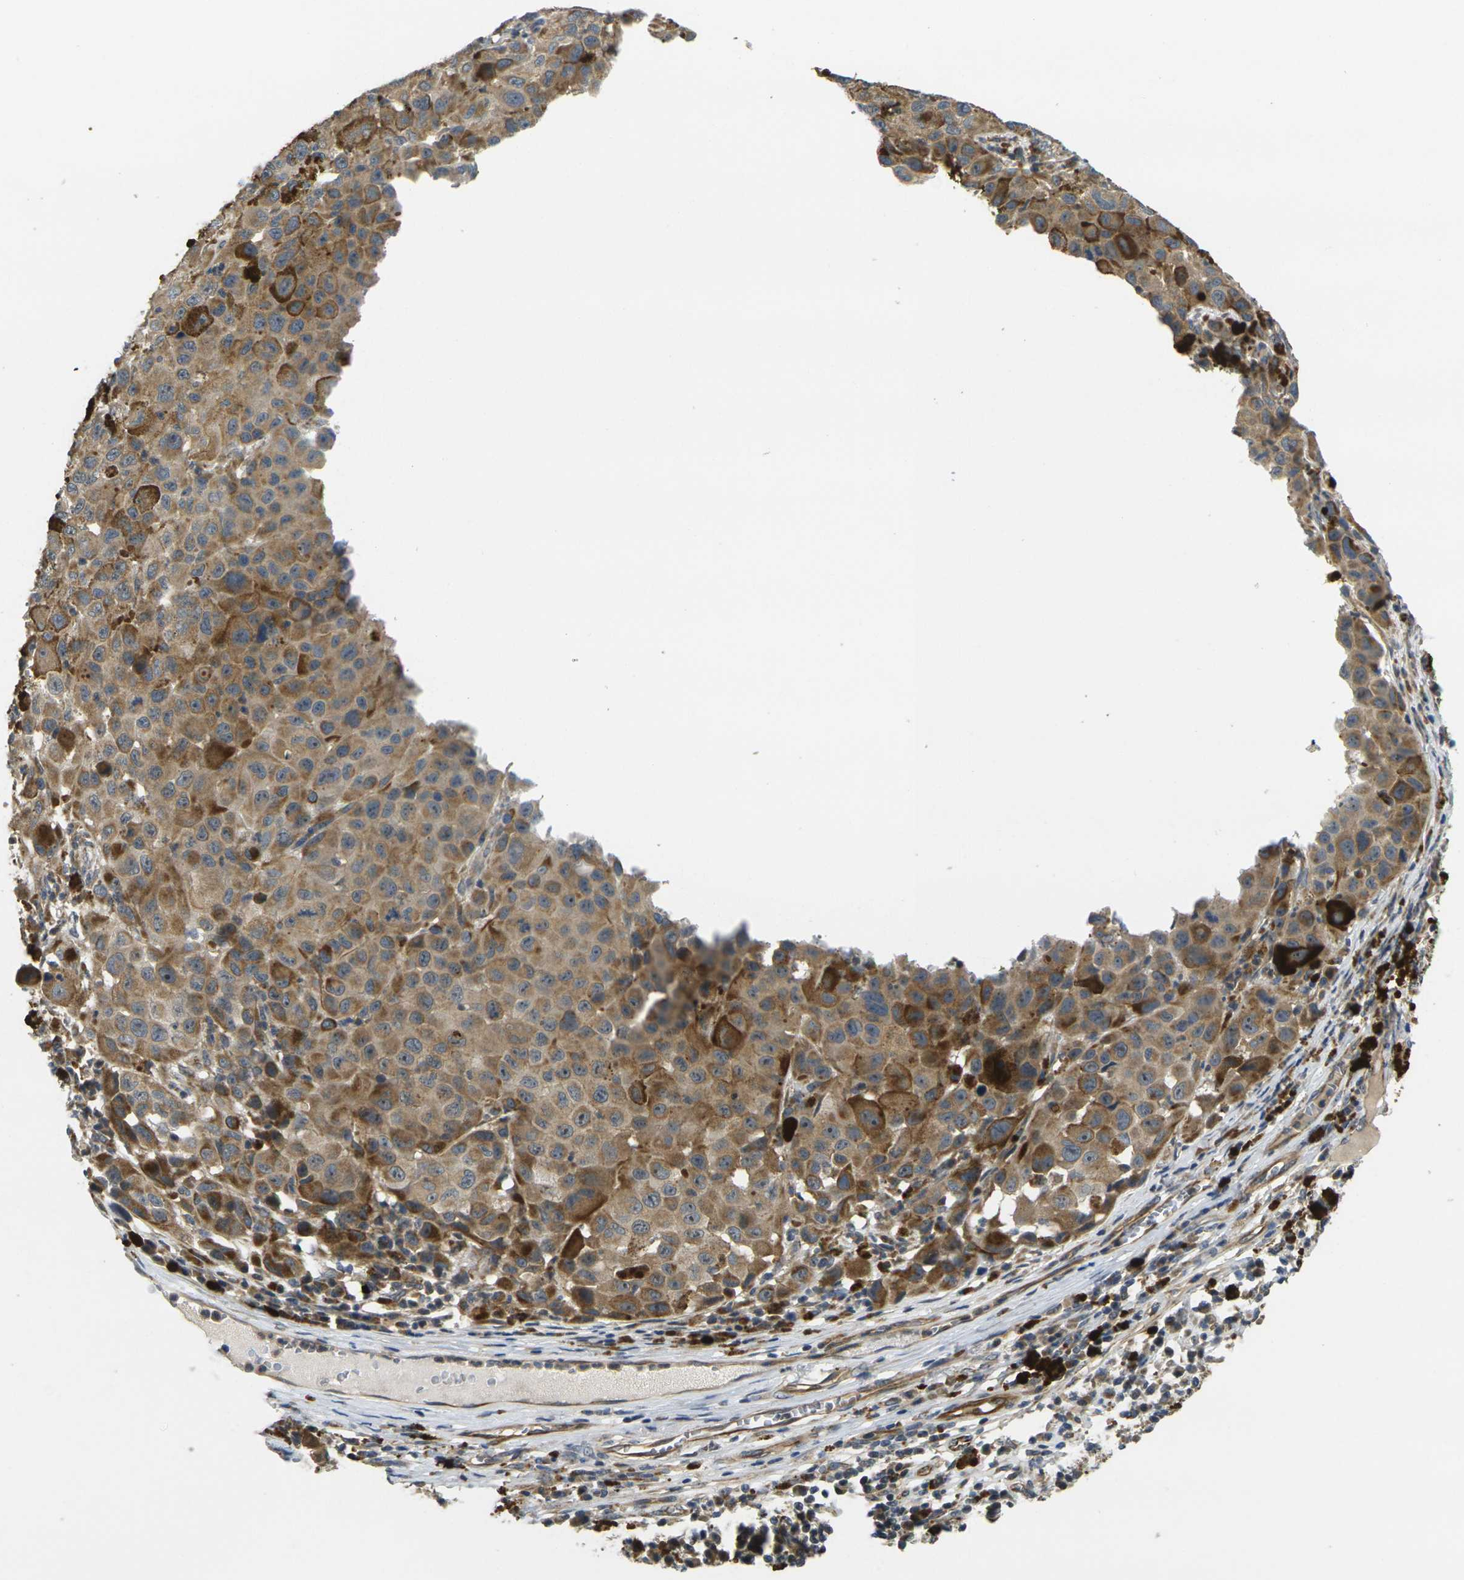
{"staining": {"intensity": "moderate", "quantity": ">75%", "location": "cytoplasmic/membranous"}, "tissue": "melanoma", "cell_type": "Tumor cells", "image_type": "cancer", "snomed": [{"axis": "morphology", "description": "Malignant melanoma, NOS"}, {"axis": "topography", "description": "Skin"}], "caption": "Melanoma stained for a protein (brown) displays moderate cytoplasmic/membranous positive staining in about >75% of tumor cells.", "gene": "MINAR2", "patient": {"sex": "female", "age": 46}}